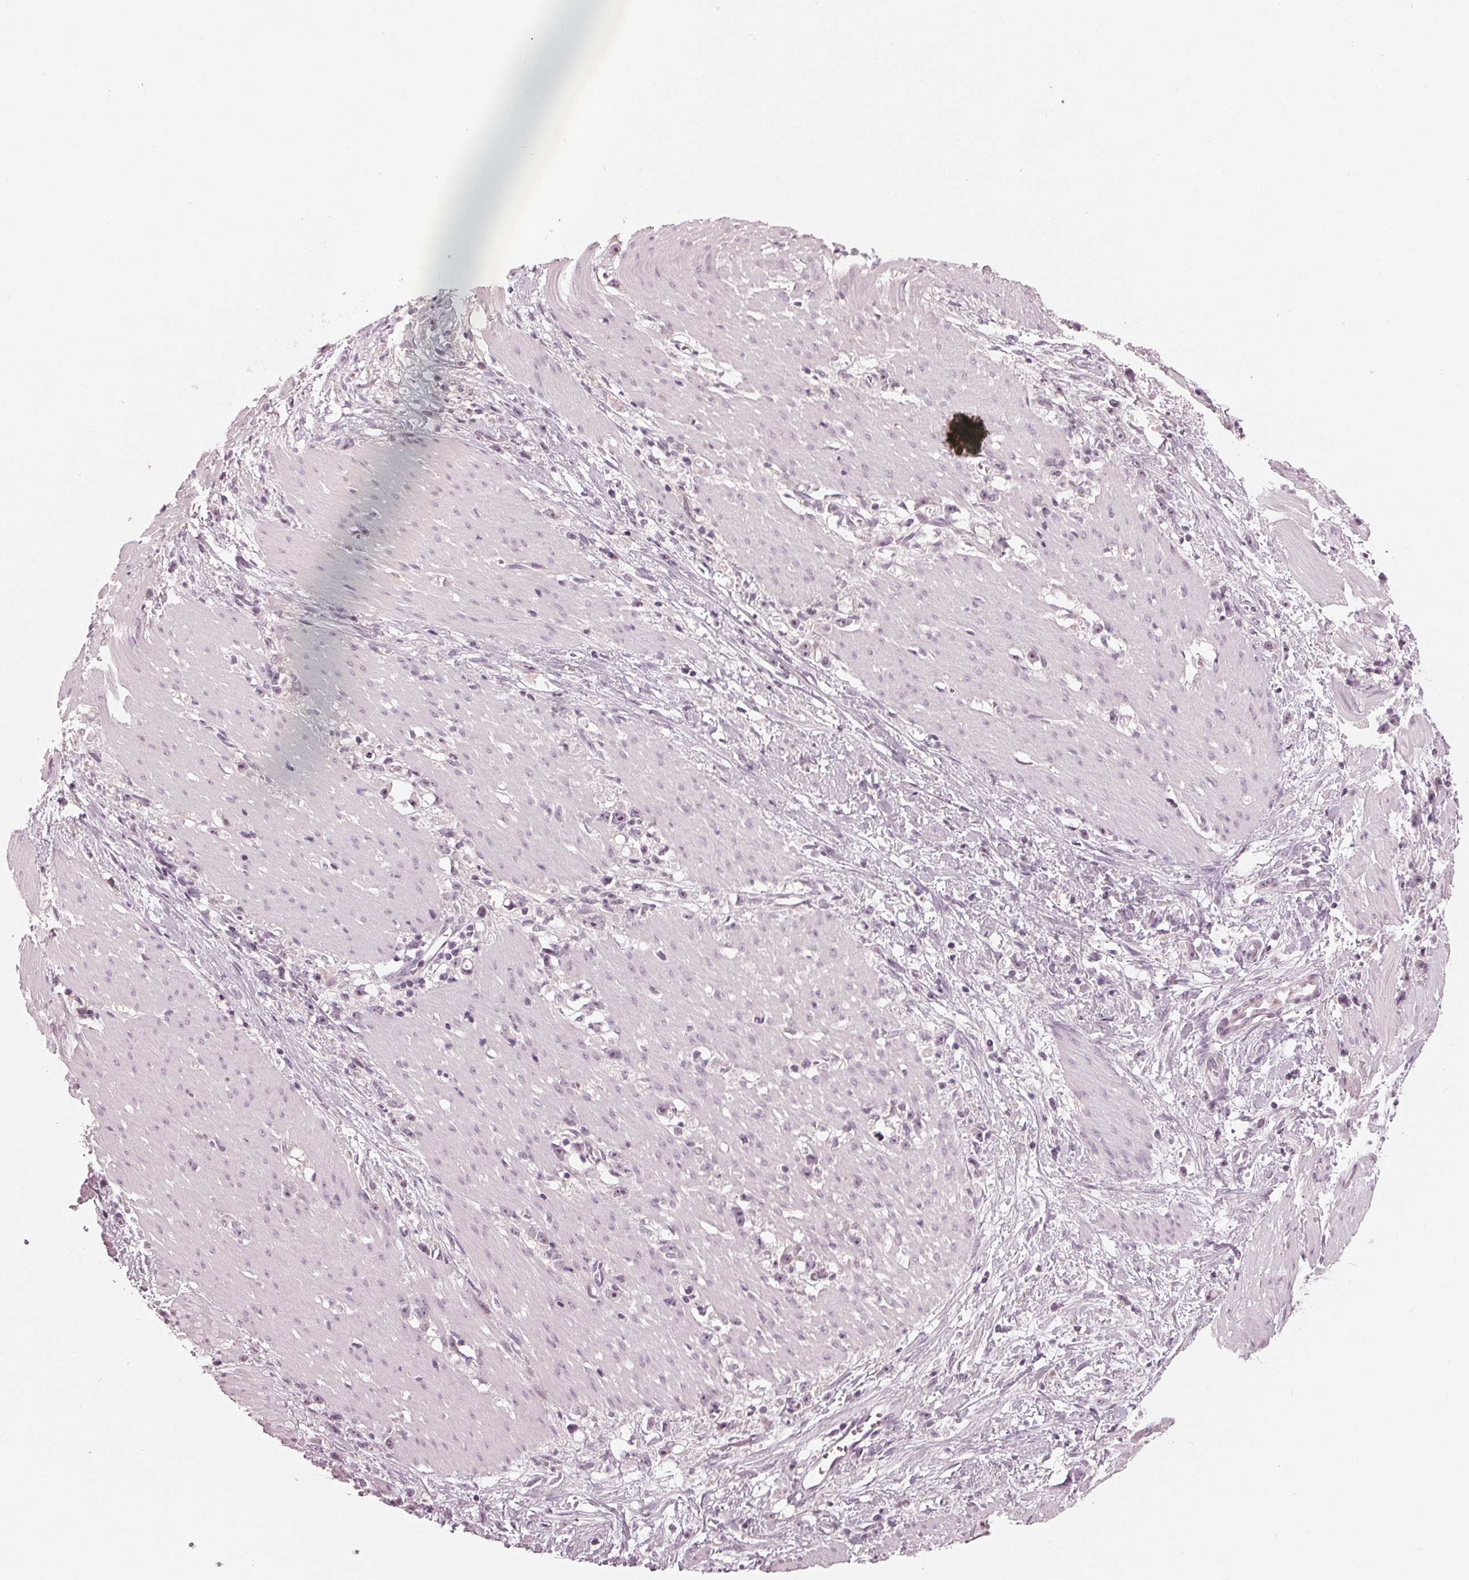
{"staining": {"intensity": "negative", "quantity": "none", "location": "none"}, "tissue": "stomach cancer", "cell_type": "Tumor cells", "image_type": "cancer", "snomed": [{"axis": "morphology", "description": "Adenocarcinoma, NOS"}, {"axis": "topography", "description": "Stomach"}], "caption": "Immunohistochemistry (IHC) histopathology image of stomach cancer (adenocarcinoma) stained for a protein (brown), which shows no expression in tumor cells. The staining was performed using DAB (3,3'-diaminobenzidine) to visualize the protein expression in brown, while the nuclei were stained in blue with hematoxylin (Magnification: 20x).", "gene": "ADPRHL1", "patient": {"sex": "female", "age": 59}}